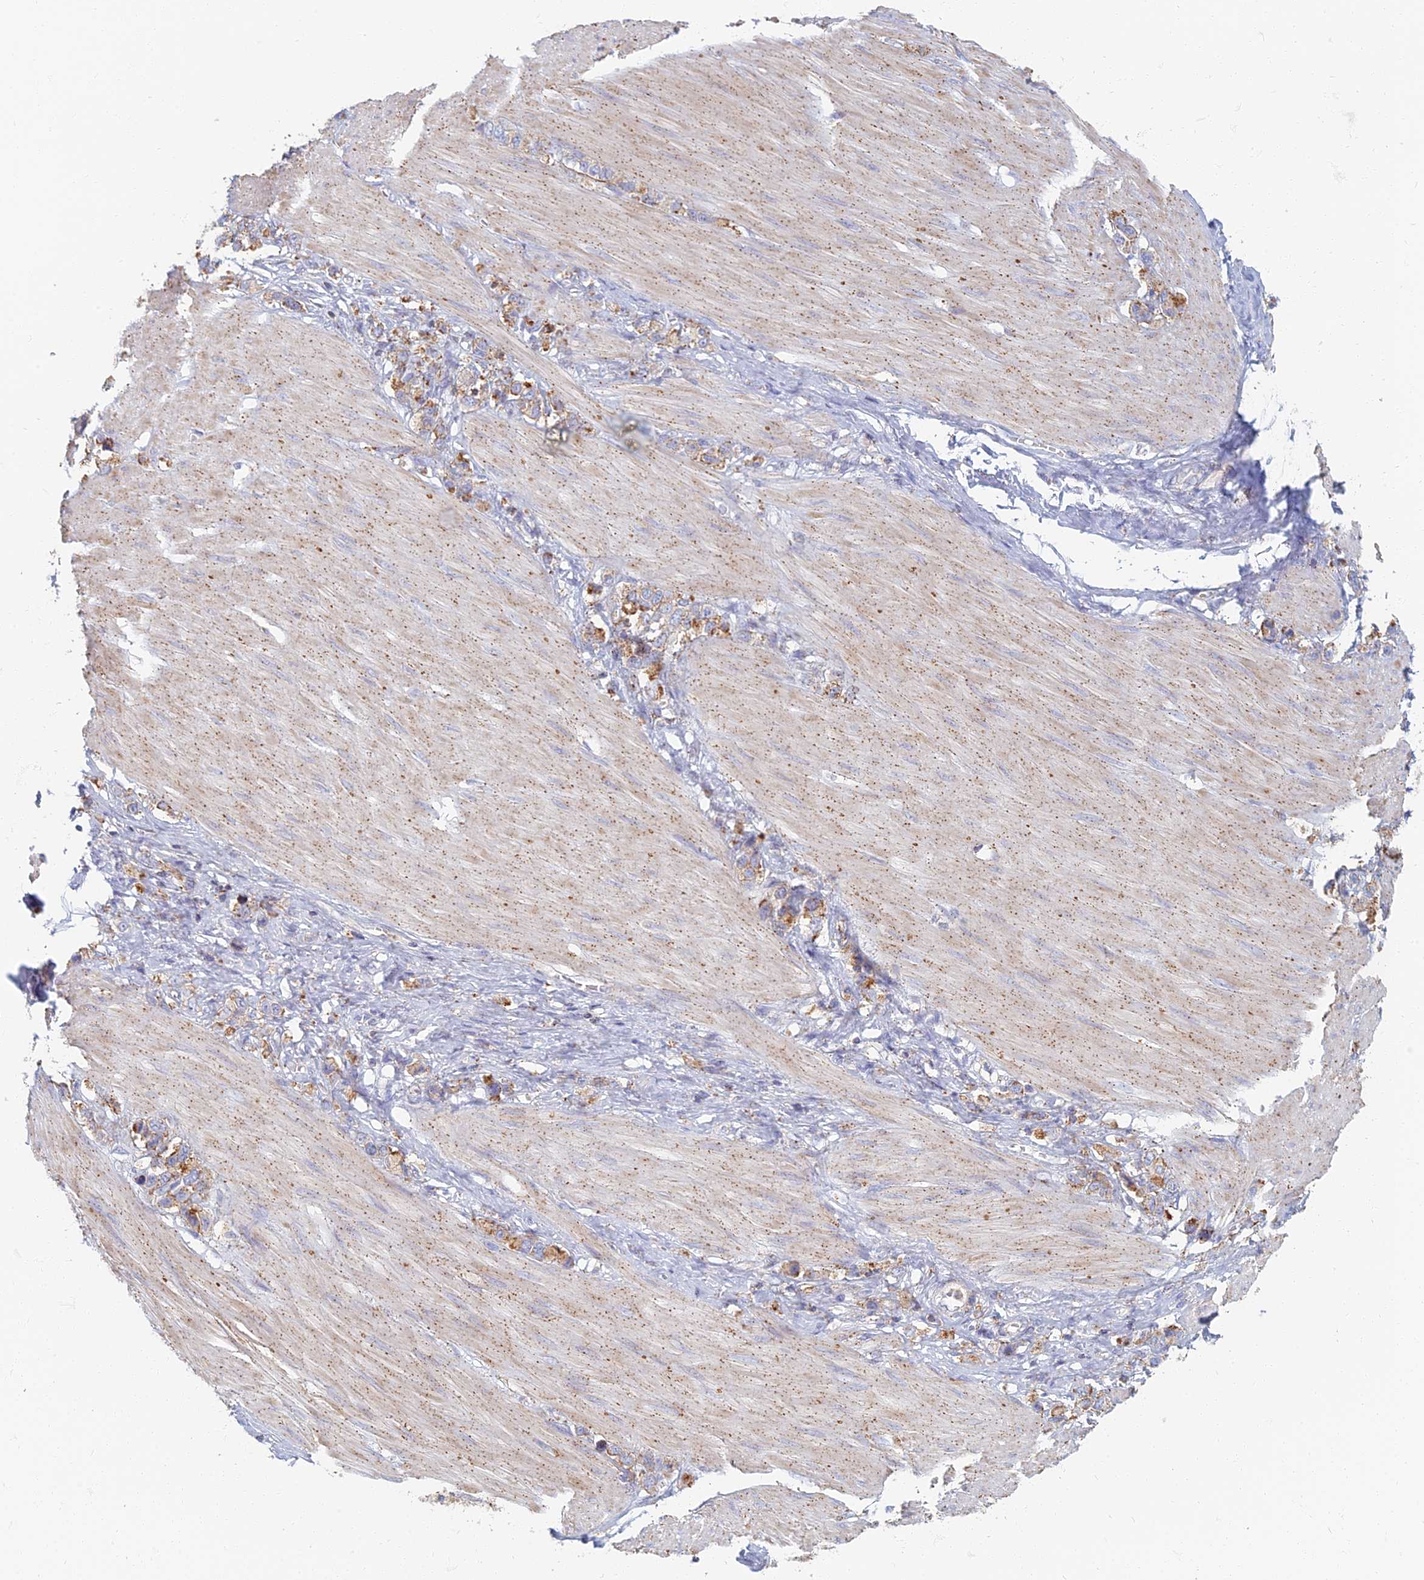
{"staining": {"intensity": "moderate", "quantity": ">75%", "location": "cytoplasmic/membranous"}, "tissue": "stomach cancer", "cell_type": "Tumor cells", "image_type": "cancer", "snomed": [{"axis": "morphology", "description": "Adenocarcinoma, NOS"}, {"axis": "topography", "description": "Stomach"}], "caption": "The micrograph shows immunohistochemical staining of stomach adenocarcinoma. There is moderate cytoplasmic/membranous positivity is present in about >75% of tumor cells. (DAB IHC with brightfield microscopy, high magnification).", "gene": "CHMP4B", "patient": {"sex": "female", "age": 65}}